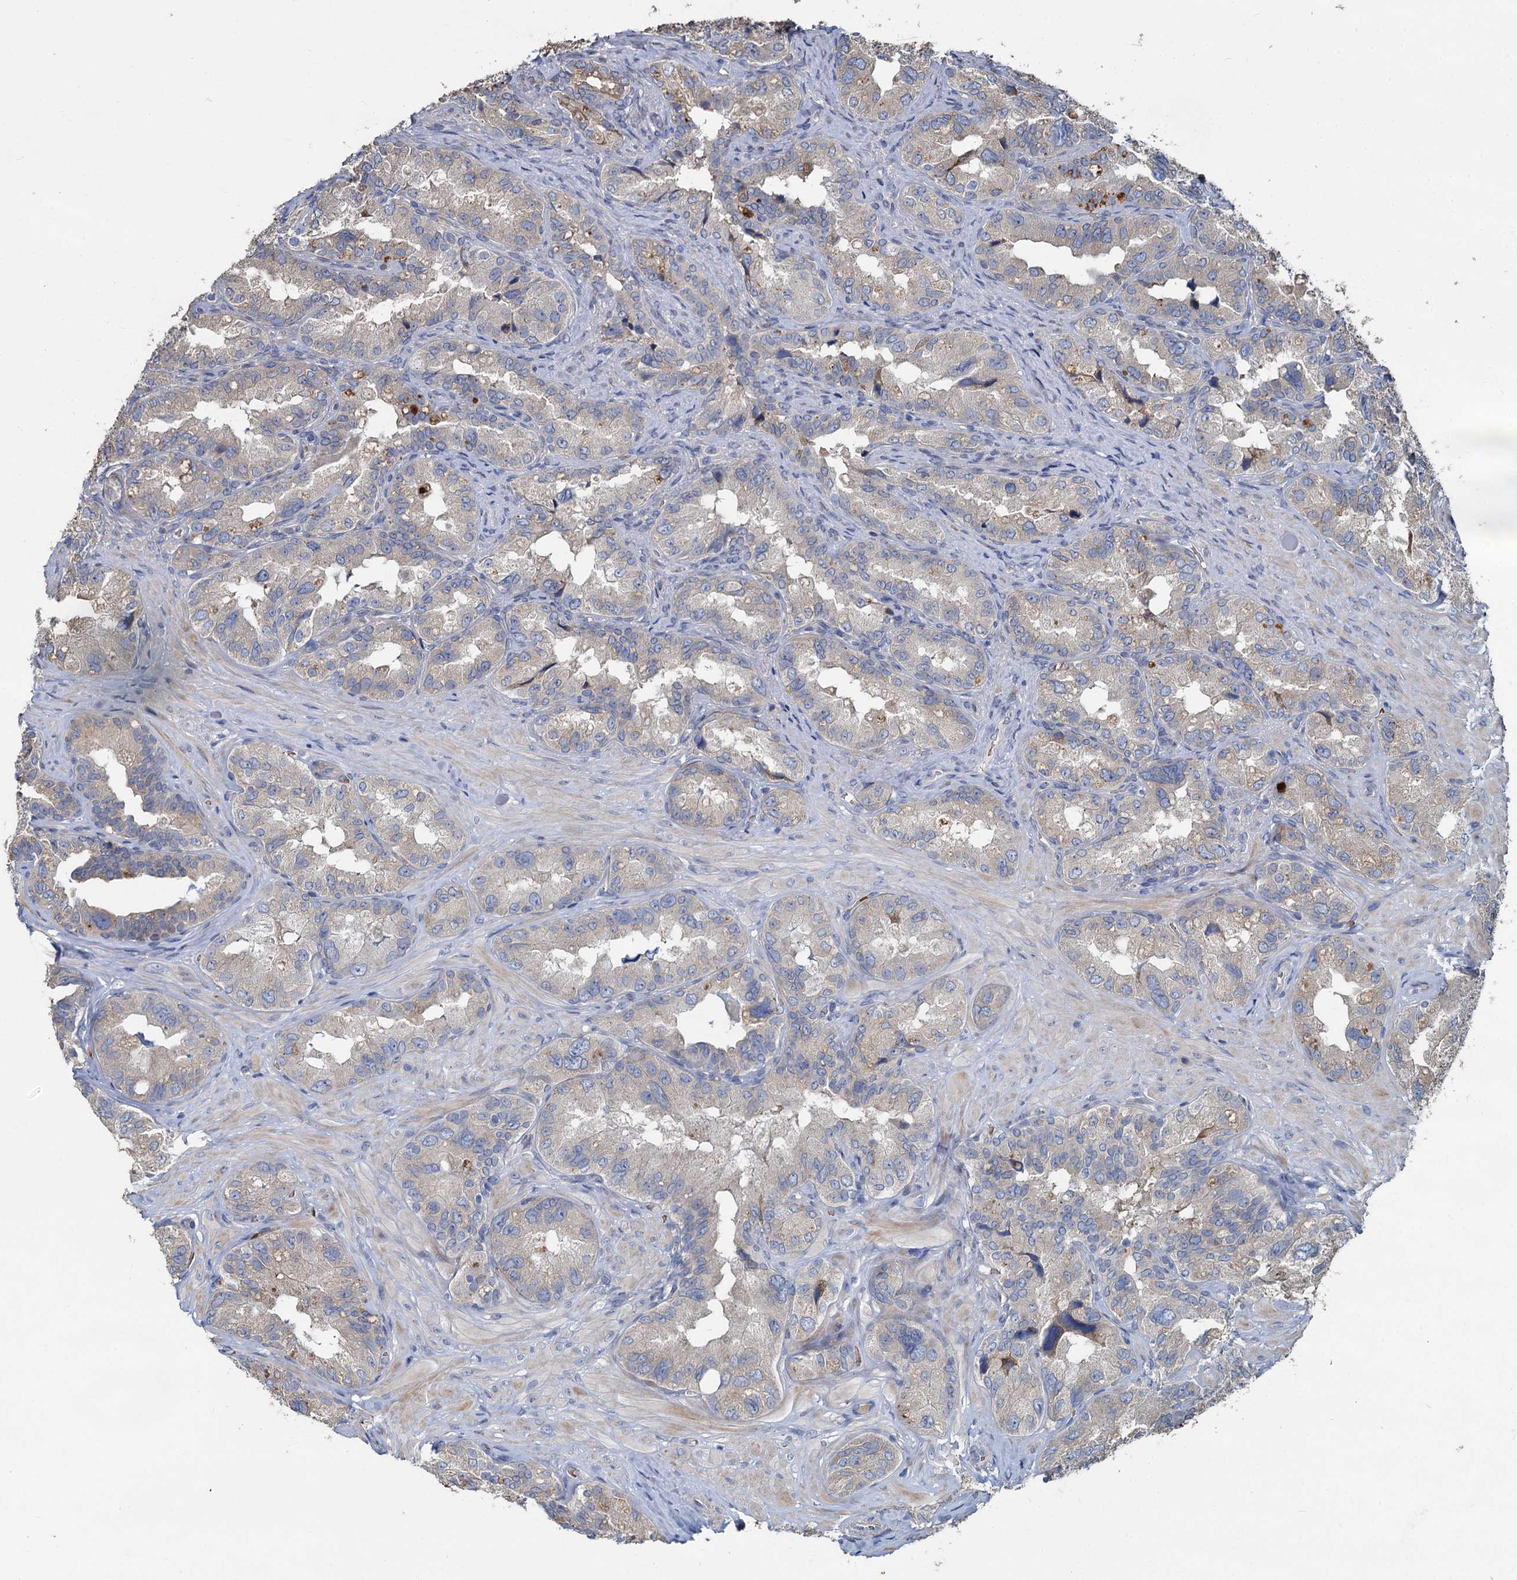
{"staining": {"intensity": "negative", "quantity": "none", "location": "none"}, "tissue": "seminal vesicle", "cell_type": "Glandular cells", "image_type": "normal", "snomed": [{"axis": "morphology", "description": "Normal tissue, NOS"}, {"axis": "topography", "description": "Seminal veicle"}, {"axis": "topography", "description": "Peripheral nerve tissue"}], "caption": "Histopathology image shows no protein positivity in glandular cells of benign seminal vesicle.", "gene": "TCTN2", "patient": {"sex": "male", "age": 67}}